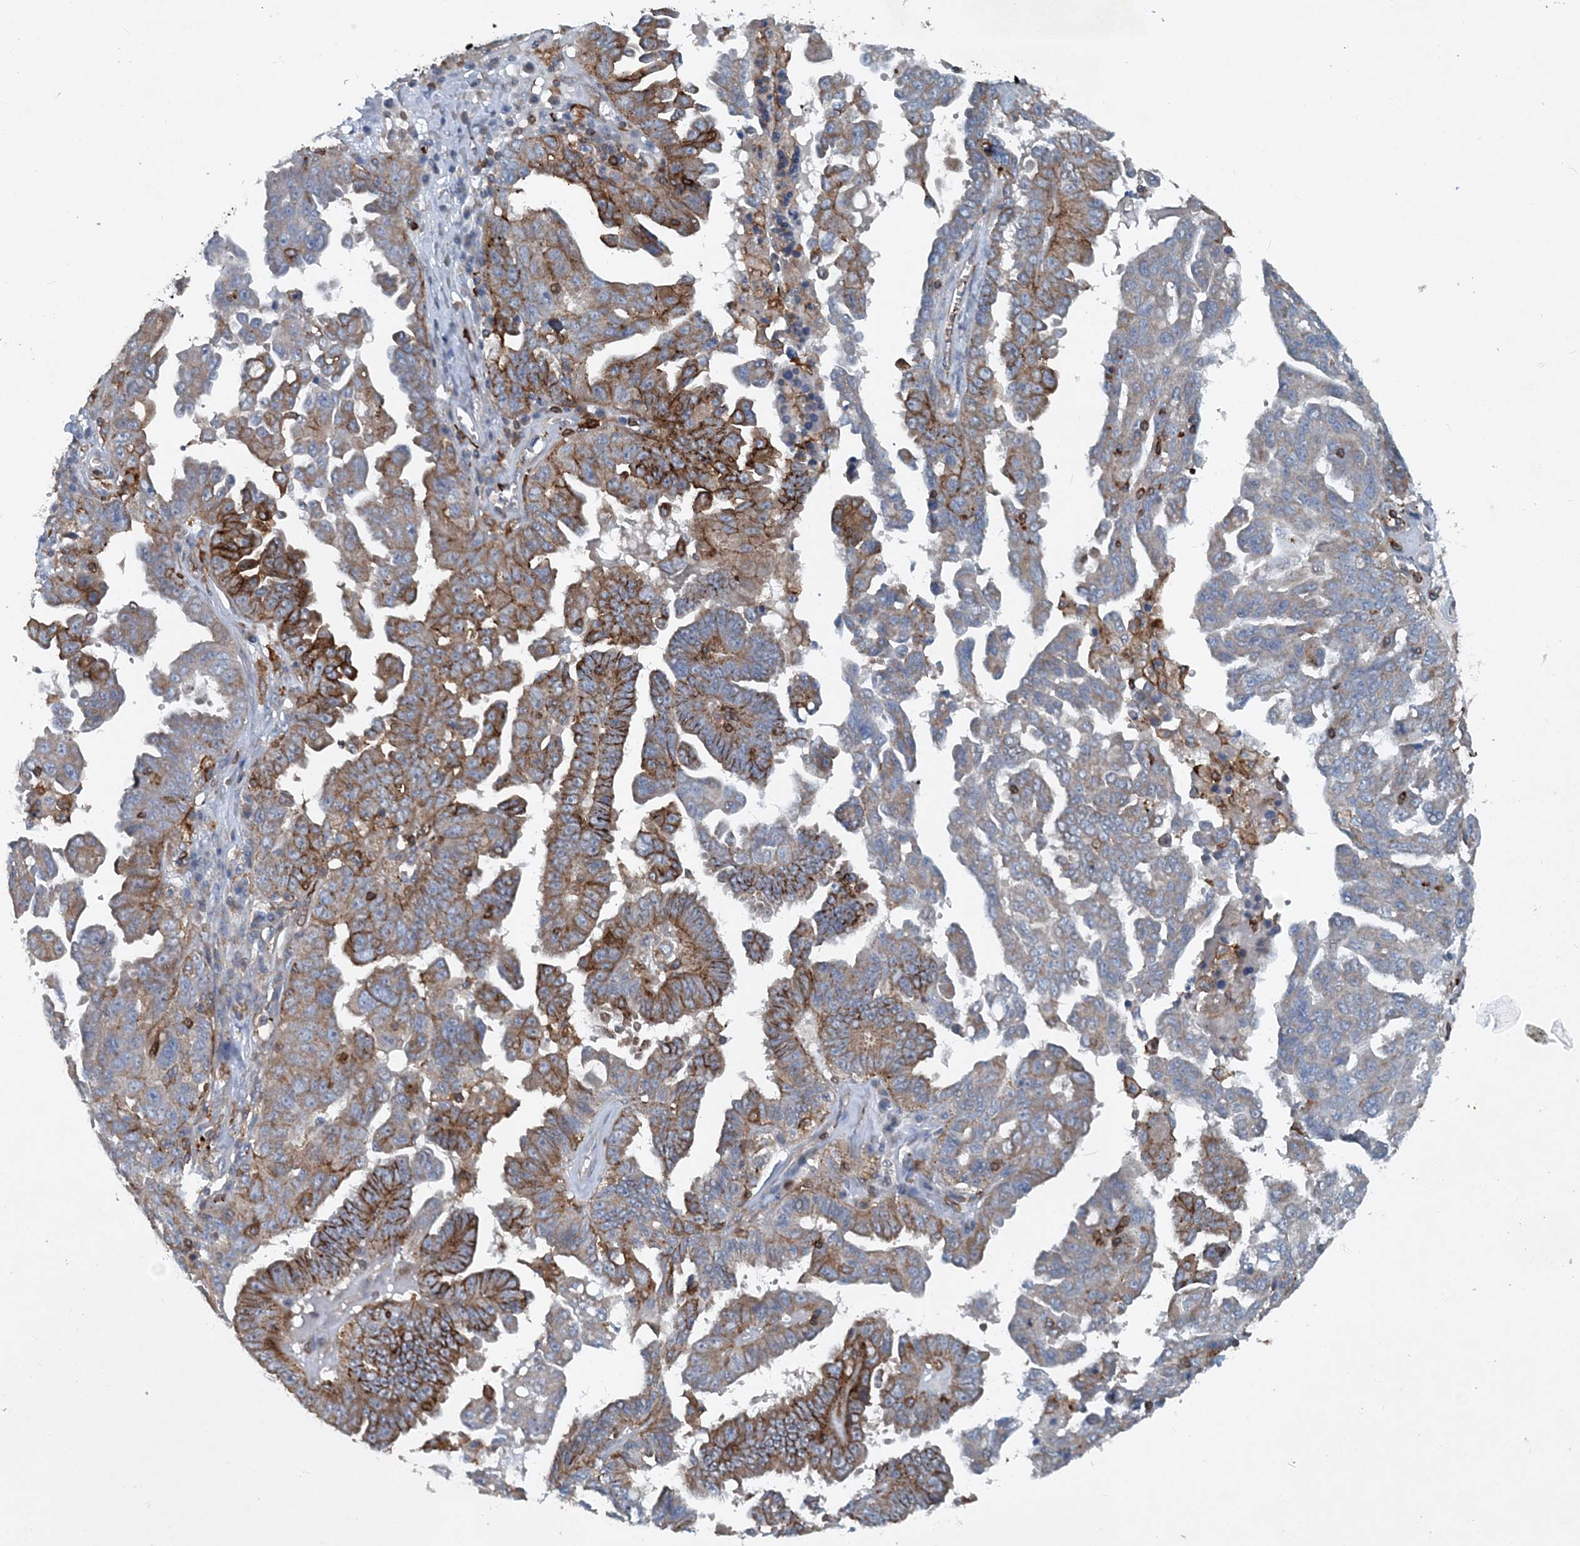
{"staining": {"intensity": "moderate", "quantity": ">75%", "location": "cytoplasmic/membranous"}, "tissue": "ovarian cancer", "cell_type": "Tumor cells", "image_type": "cancer", "snomed": [{"axis": "morphology", "description": "Carcinoma, endometroid"}, {"axis": "topography", "description": "Ovary"}], "caption": "A micrograph of ovarian cancer stained for a protein displays moderate cytoplasmic/membranous brown staining in tumor cells.", "gene": "DGUOK", "patient": {"sex": "female", "age": 62}}